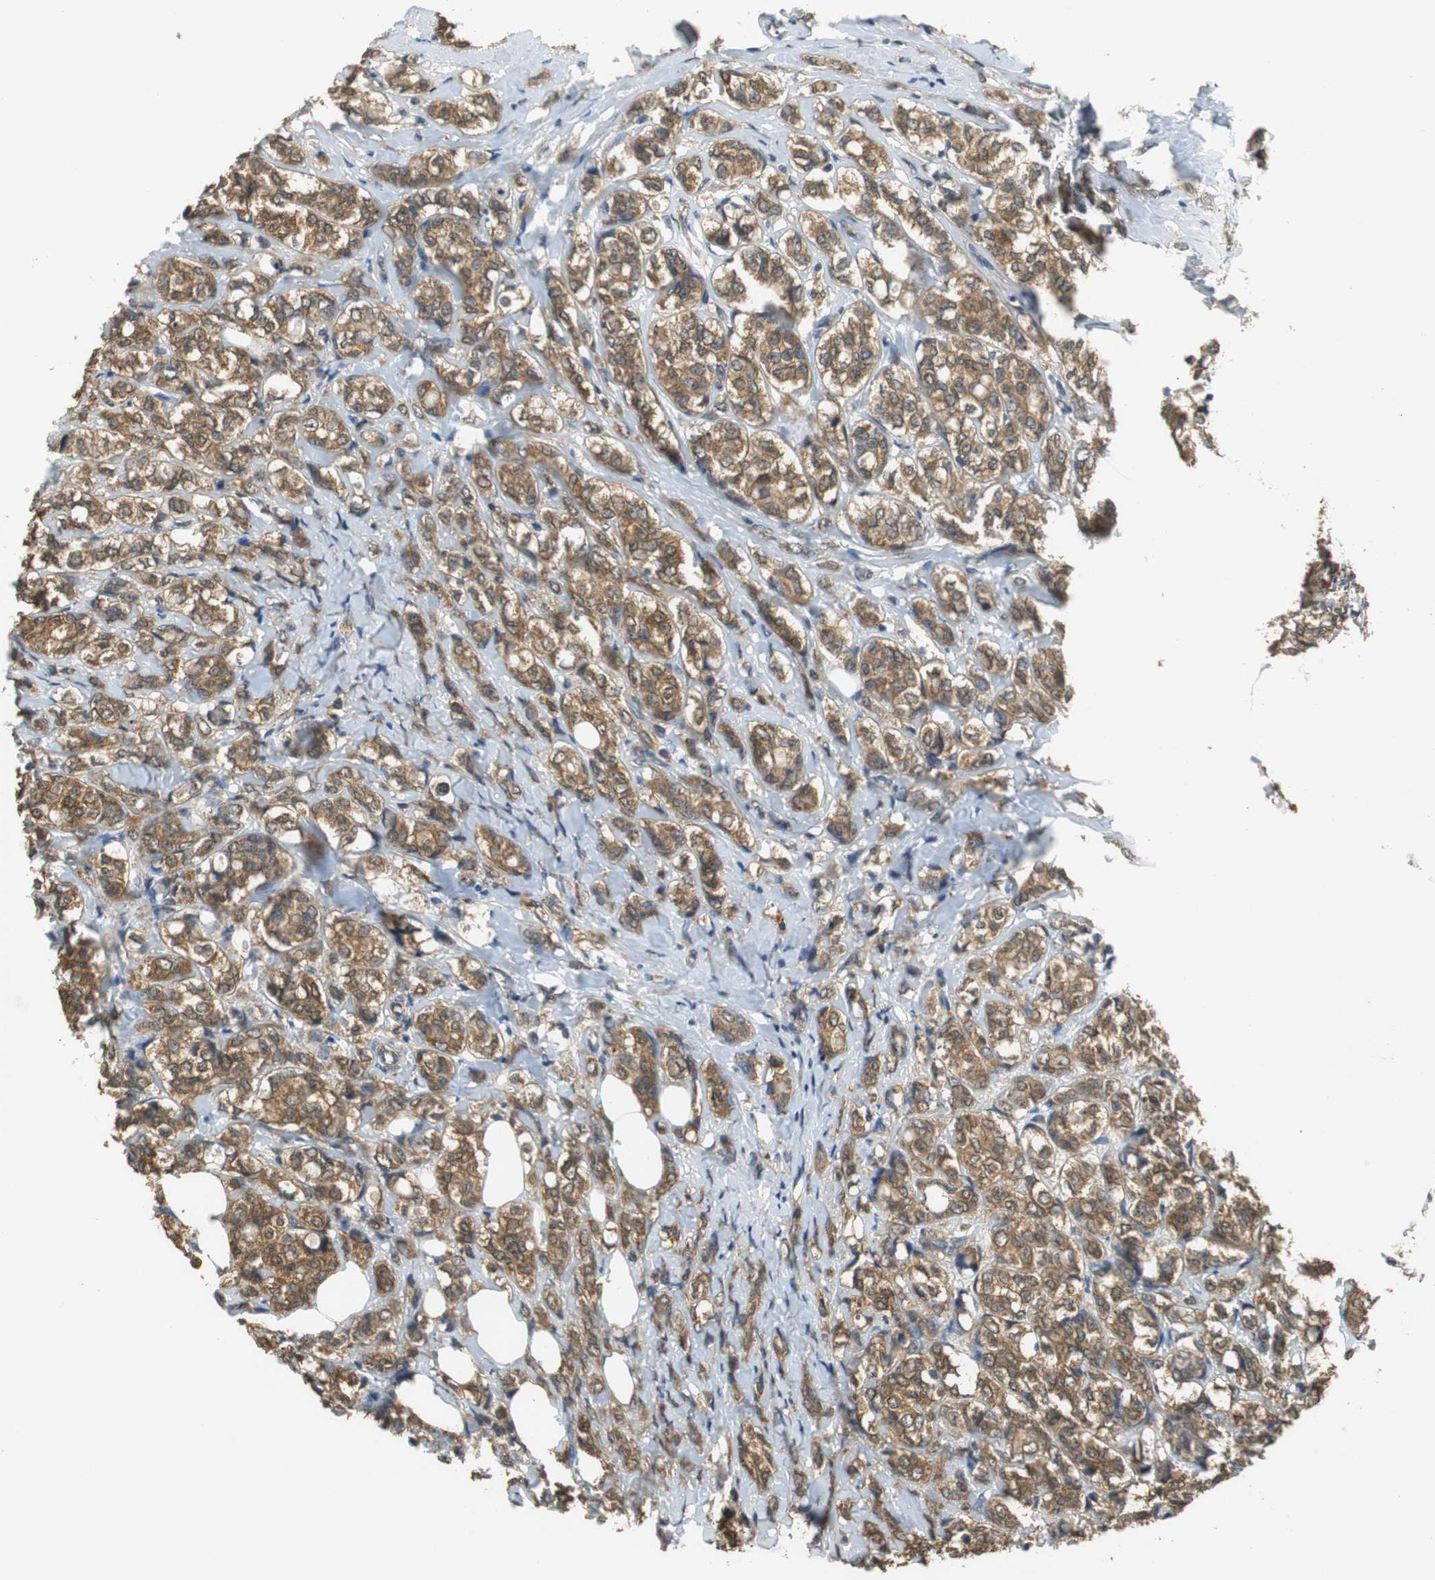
{"staining": {"intensity": "moderate", "quantity": ">75%", "location": "cytoplasmic/membranous"}, "tissue": "breast cancer", "cell_type": "Tumor cells", "image_type": "cancer", "snomed": [{"axis": "morphology", "description": "Lobular carcinoma"}, {"axis": "topography", "description": "Breast"}], "caption": "Protein analysis of breast lobular carcinoma tissue demonstrates moderate cytoplasmic/membranous staining in approximately >75% of tumor cells.", "gene": "UBQLN2", "patient": {"sex": "female", "age": 60}}